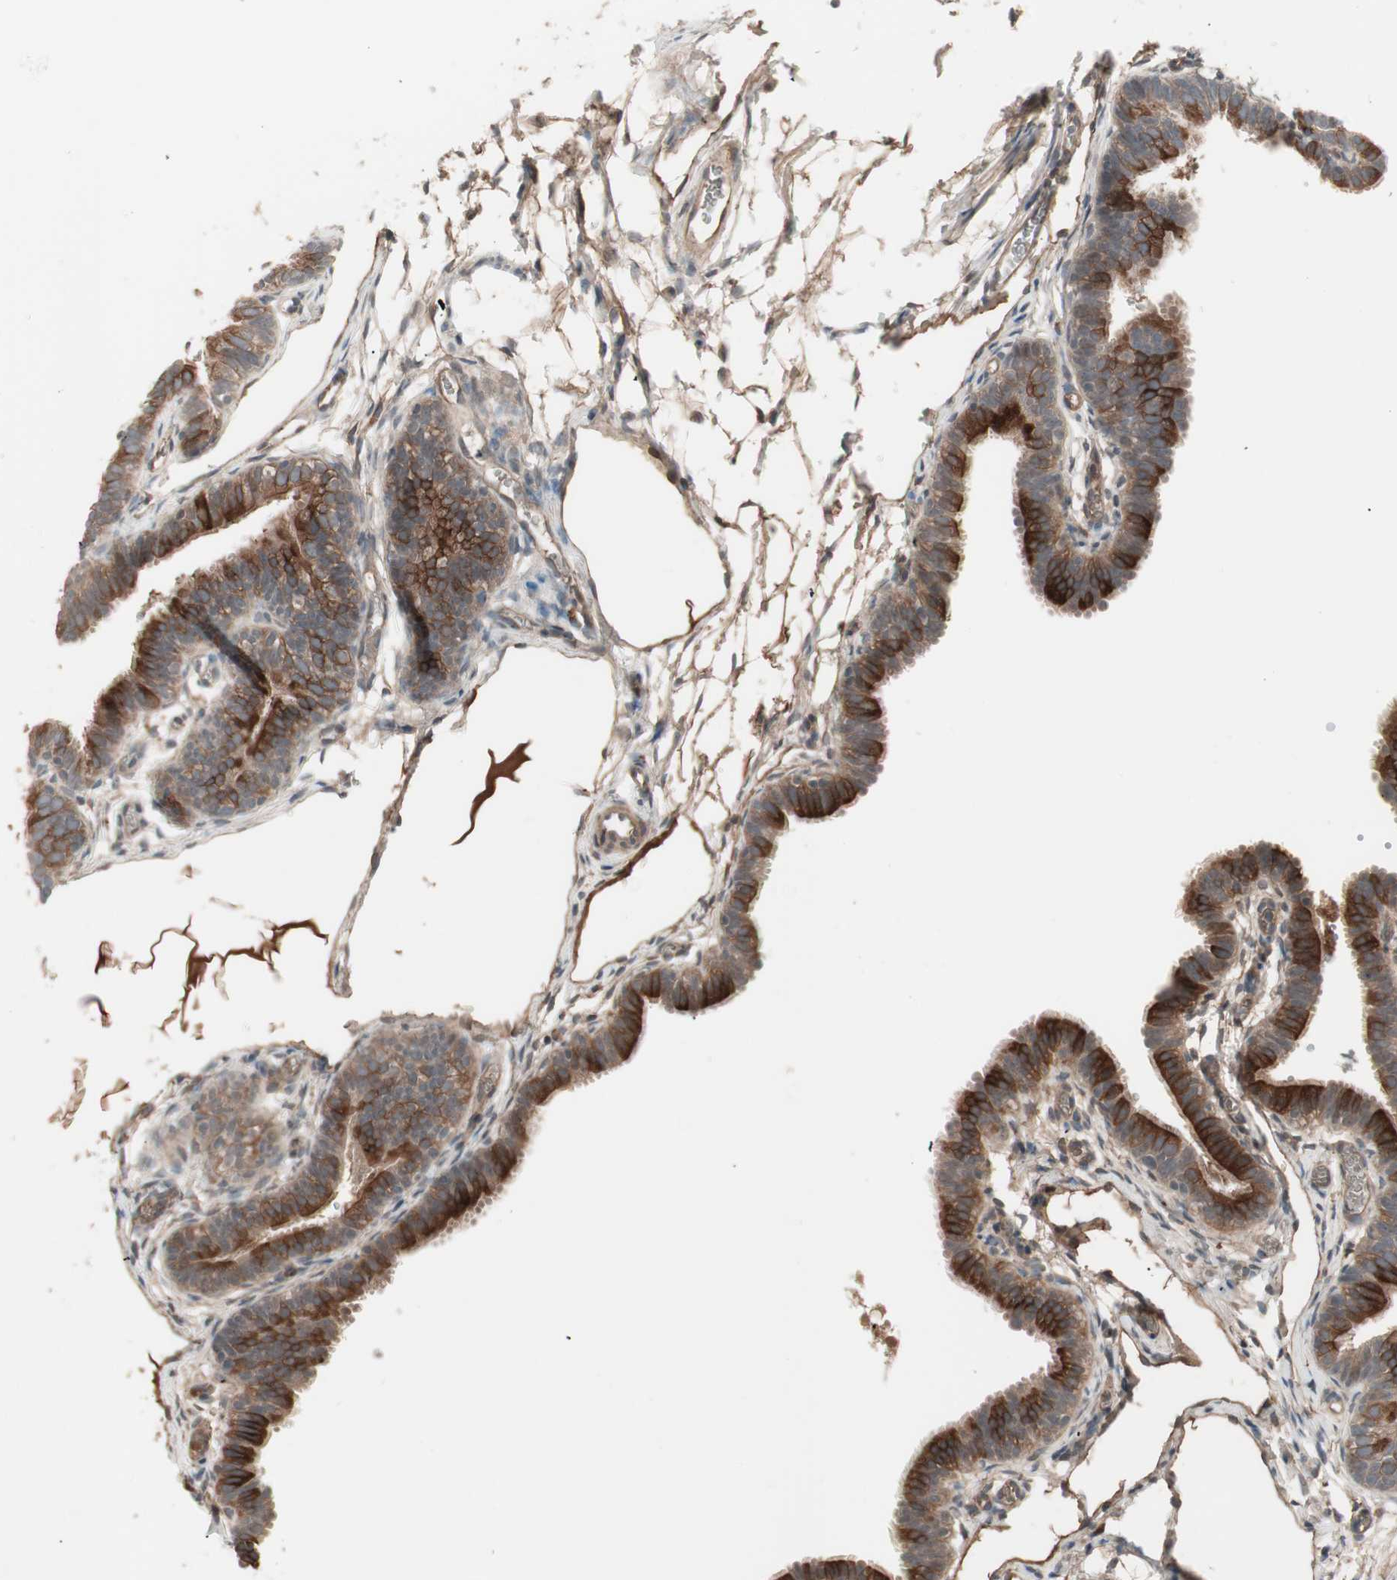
{"staining": {"intensity": "strong", "quantity": "25%-75%", "location": "cytoplasmic/membranous"}, "tissue": "fallopian tube", "cell_type": "Glandular cells", "image_type": "normal", "snomed": [{"axis": "morphology", "description": "Normal tissue, NOS"}, {"axis": "topography", "description": "Fallopian tube"}, {"axis": "topography", "description": "Placenta"}], "caption": "DAB immunohistochemical staining of unremarkable fallopian tube displays strong cytoplasmic/membranous protein positivity in about 25%-75% of glandular cells.", "gene": "TFPI", "patient": {"sex": "female", "age": 34}}